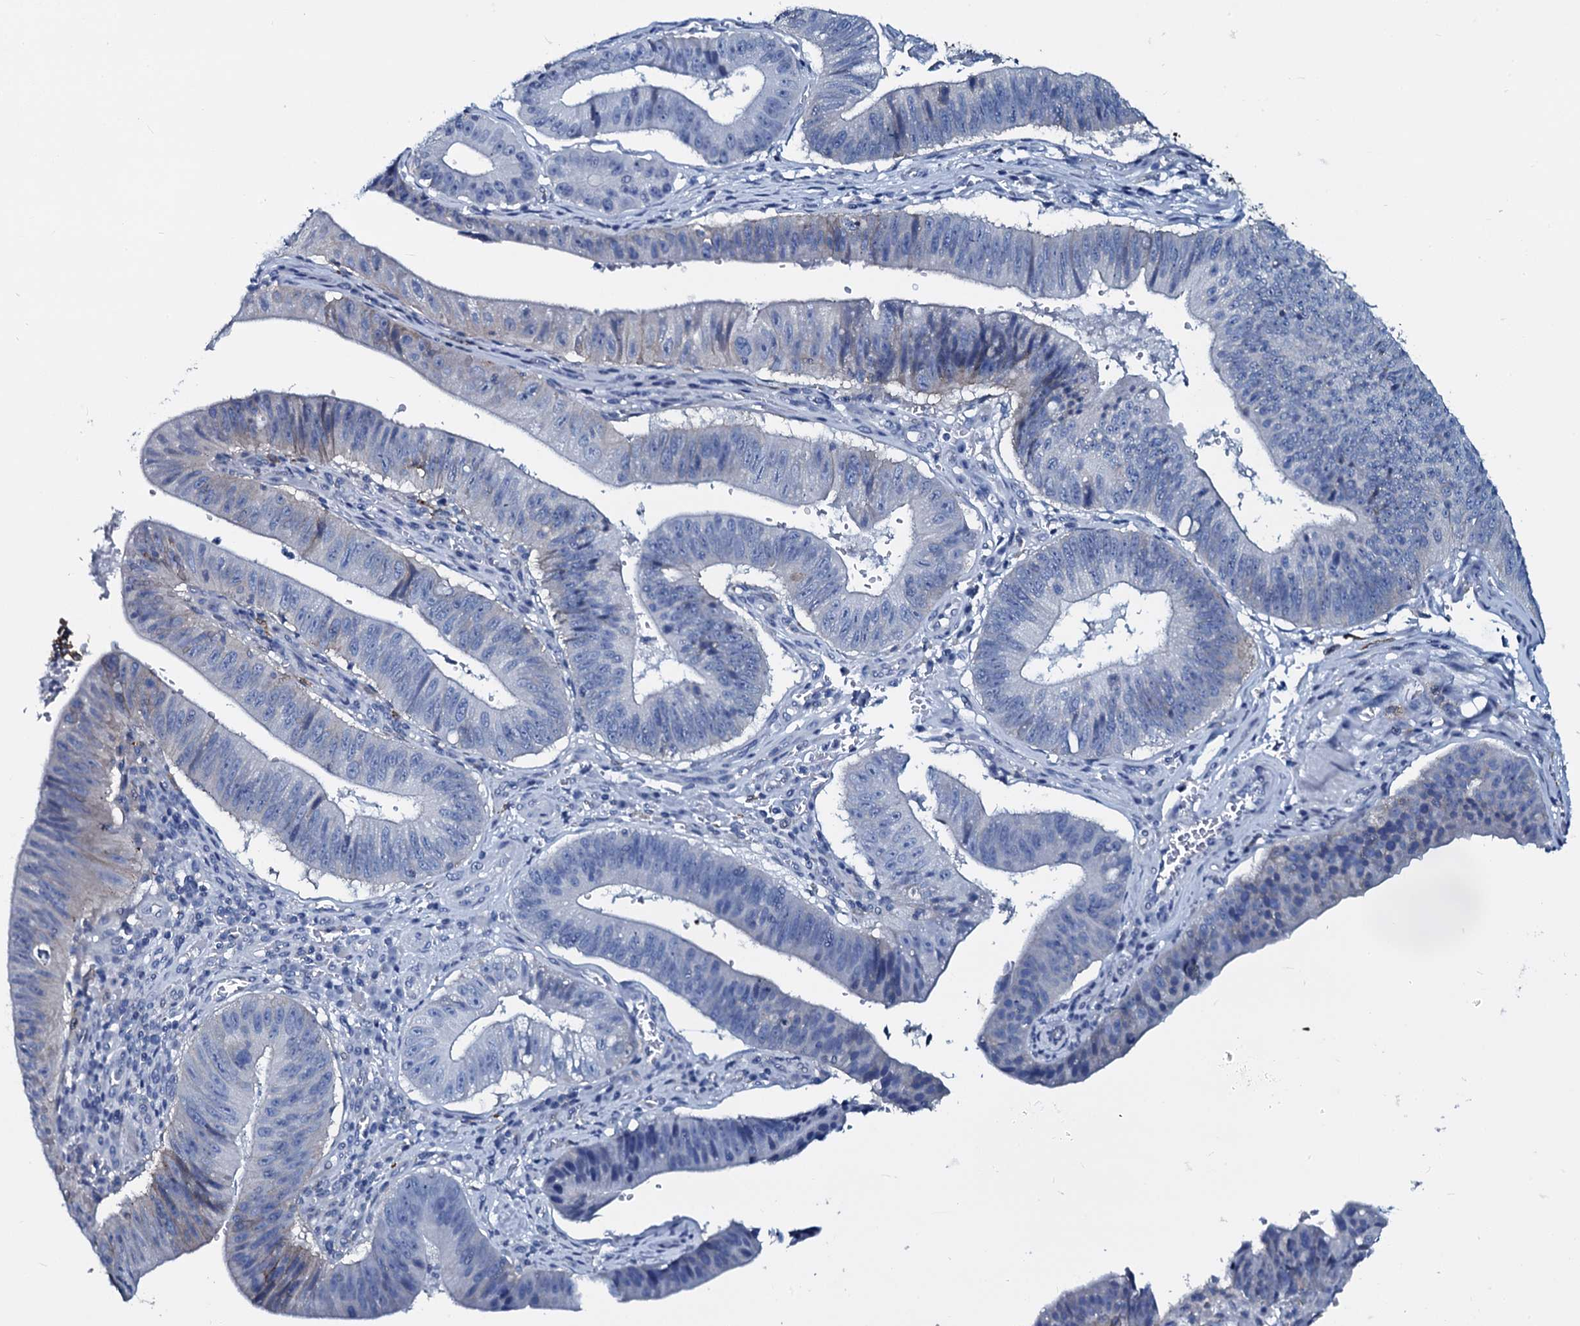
{"staining": {"intensity": "negative", "quantity": "none", "location": "none"}, "tissue": "stomach cancer", "cell_type": "Tumor cells", "image_type": "cancer", "snomed": [{"axis": "morphology", "description": "Adenocarcinoma, NOS"}, {"axis": "topography", "description": "Stomach"}], "caption": "There is no significant expression in tumor cells of stomach cancer (adenocarcinoma).", "gene": "SLC4A7", "patient": {"sex": "male", "age": 59}}